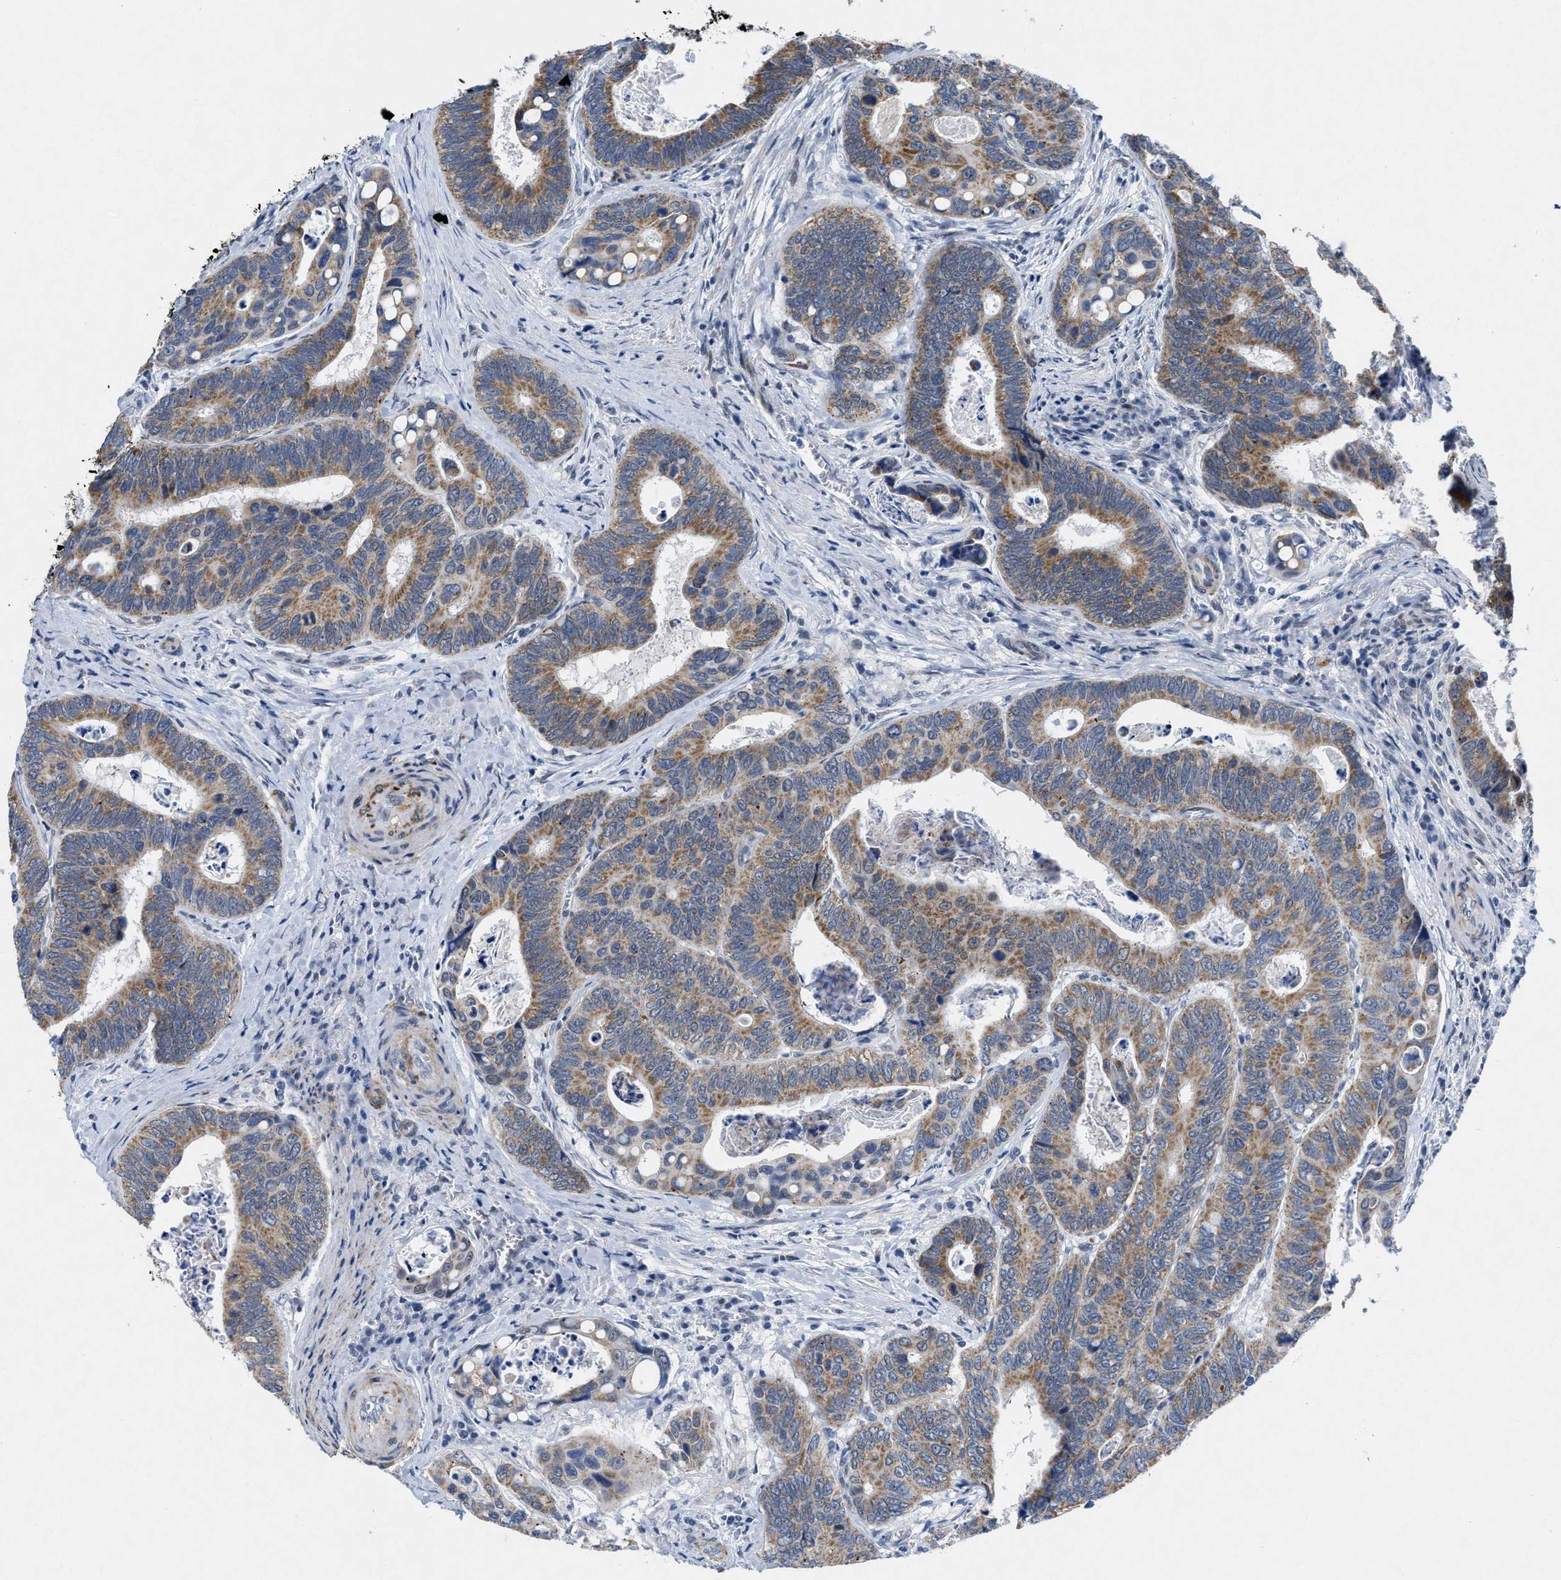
{"staining": {"intensity": "moderate", "quantity": ">75%", "location": "cytoplasmic/membranous"}, "tissue": "colorectal cancer", "cell_type": "Tumor cells", "image_type": "cancer", "snomed": [{"axis": "morphology", "description": "Inflammation, NOS"}, {"axis": "morphology", "description": "Adenocarcinoma, NOS"}, {"axis": "topography", "description": "Colon"}], "caption": "A brown stain labels moderate cytoplasmic/membranous expression of a protein in adenocarcinoma (colorectal) tumor cells. The protein is stained brown, and the nuclei are stained in blue (DAB IHC with brightfield microscopy, high magnification).", "gene": "ID3", "patient": {"sex": "male", "age": 72}}